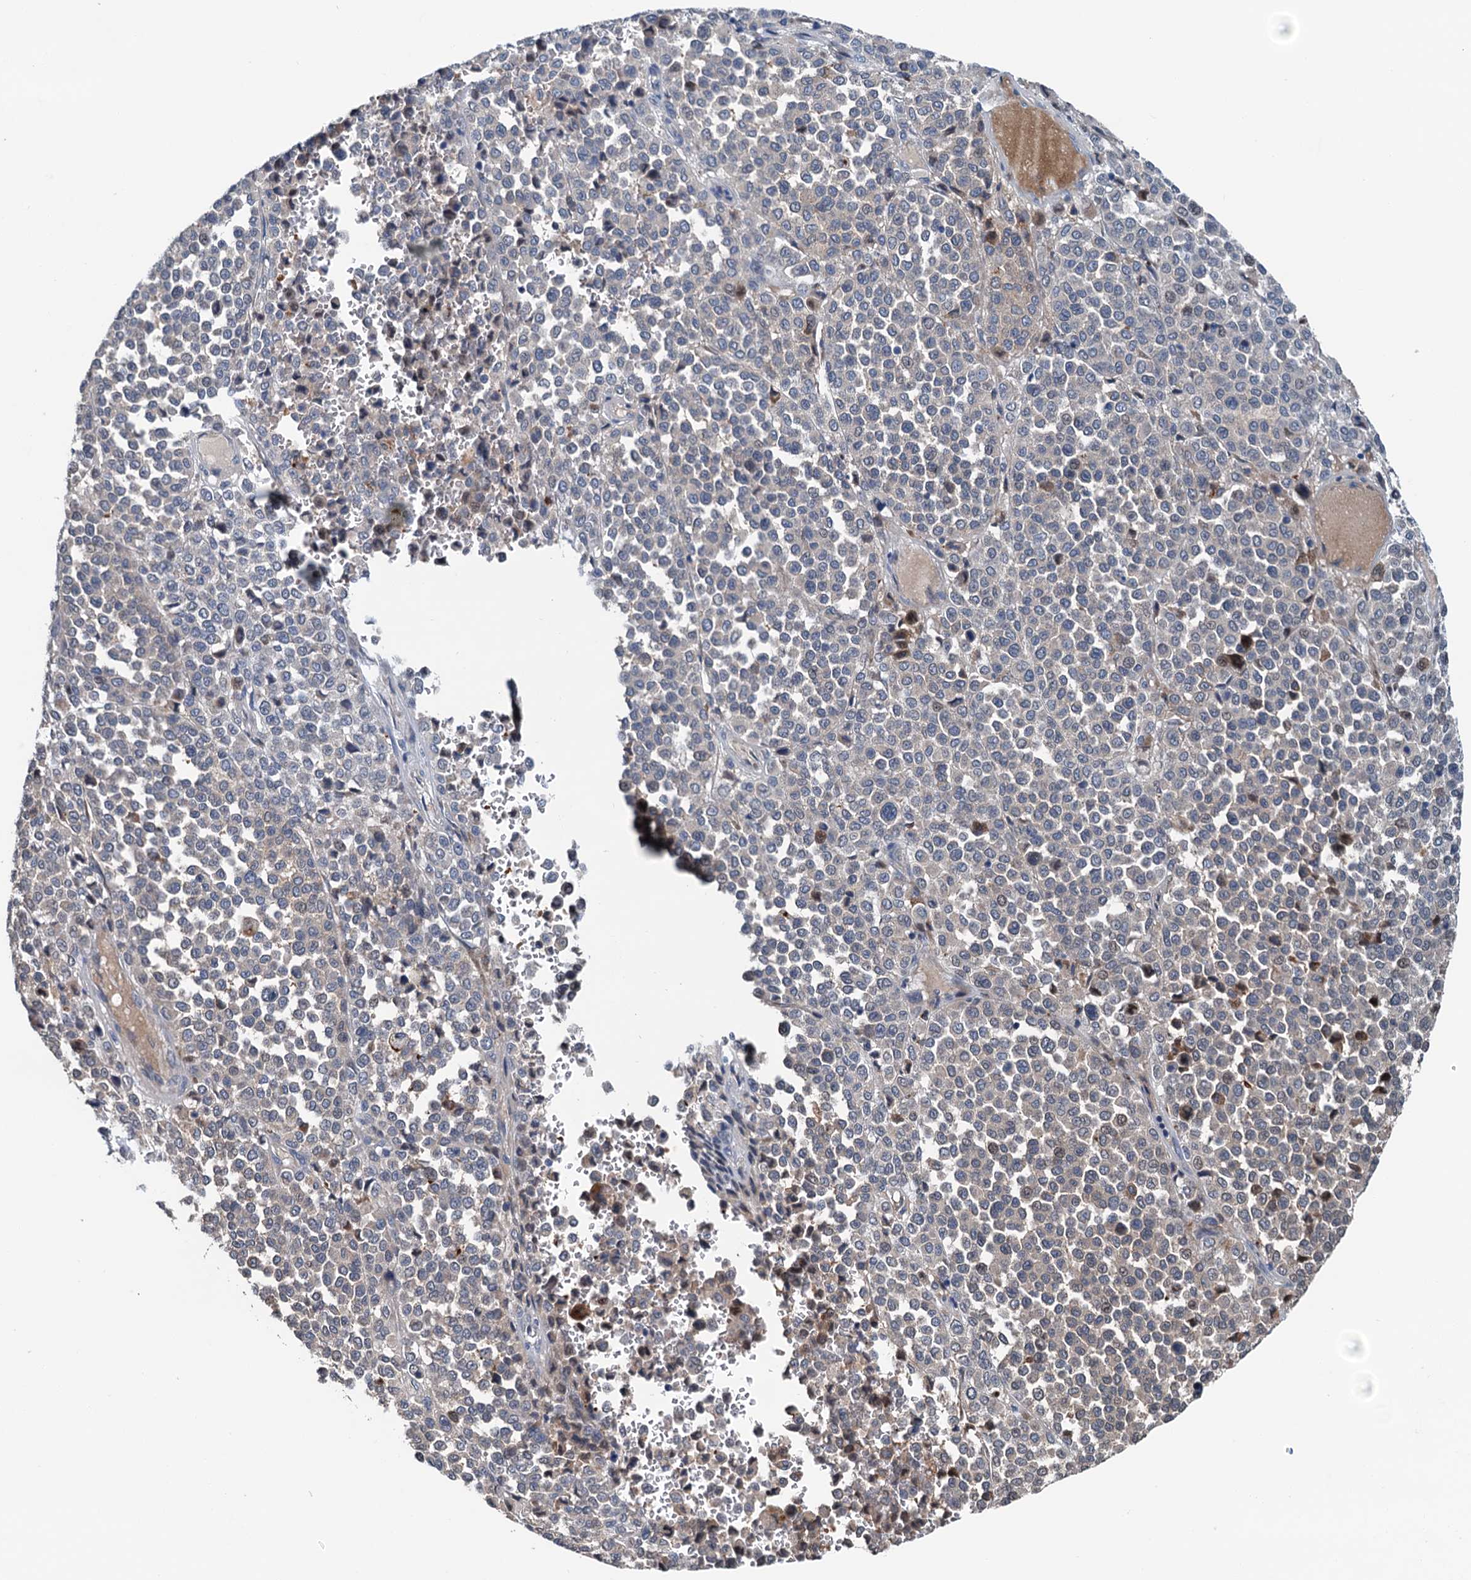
{"staining": {"intensity": "negative", "quantity": "none", "location": "none"}, "tissue": "melanoma", "cell_type": "Tumor cells", "image_type": "cancer", "snomed": [{"axis": "morphology", "description": "Malignant melanoma, Metastatic site"}, {"axis": "topography", "description": "Pancreas"}], "caption": "IHC micrograph of malignant melanoma (metastatic site) stained for a protein (brown), which exhibits no positivity in tumor cells. The staining was performed using DAB (3,3'-diaminobenzidine) to visualize the protein expression in brown, while the nuclei were stained in blue with hematoxylin (Magnification: 20x).", "gene": "SHLD1", "patient": {"sex": "female", "age": 30}}